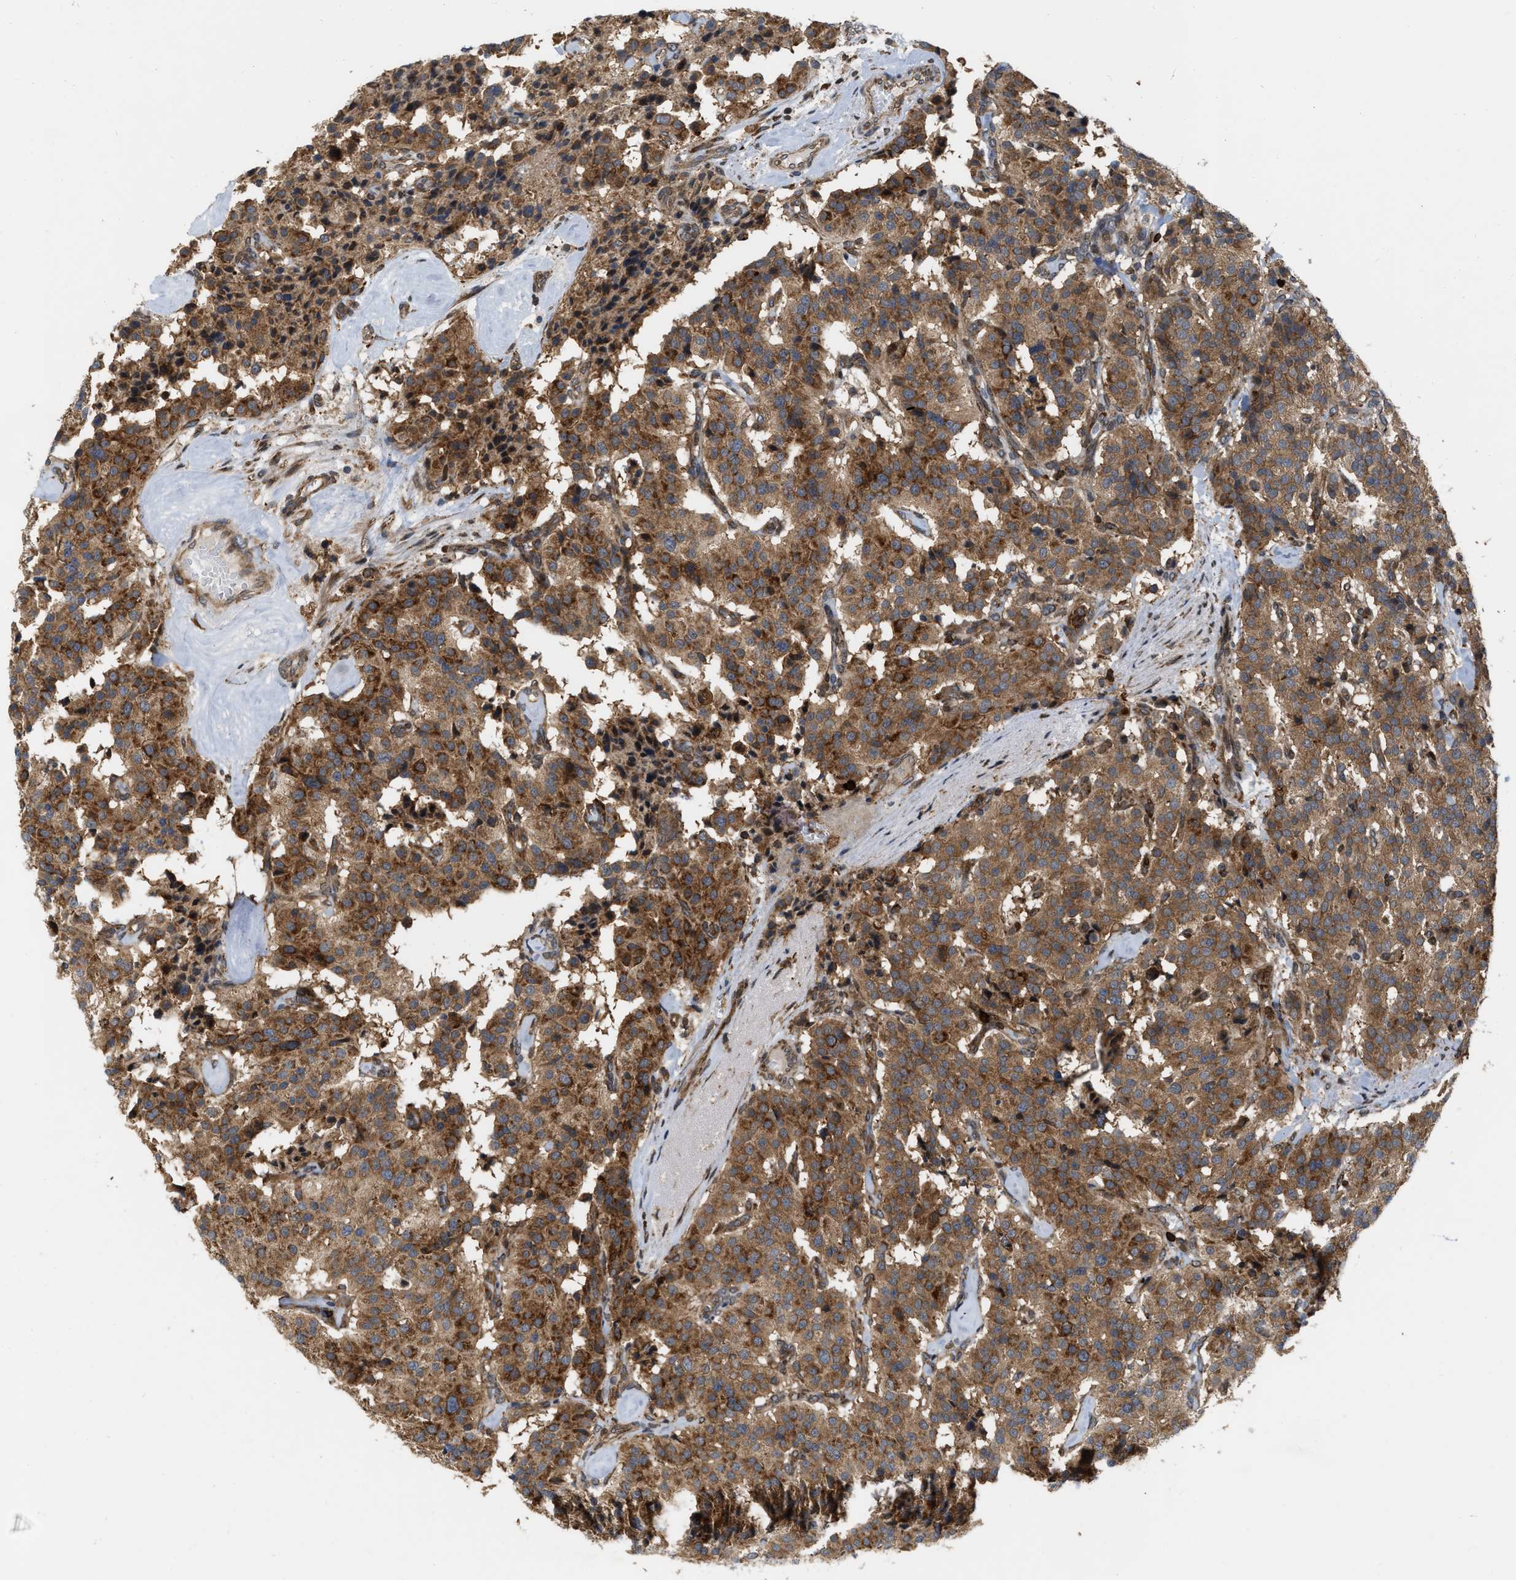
{"staining": {"intensity": "strong", "quantity": ">75%", "location": "cytoplasmic/membranous"}, "tissue": "carcinoid", "cell_type": "Tumor cells", "image_type": "cancer", "snomed": [{"axis": "morphology", "description": "Carcinoid, malignant, NOS"}, {"axis": "topography", "description": "Lung"}], "caption": "An image of carcinoid stained for a protein demonstrates strong cytoplasmic/membranous brown staining in tumor cells.", "gene": "IQCE", "patient": {"sex": "male", "age": 30}}